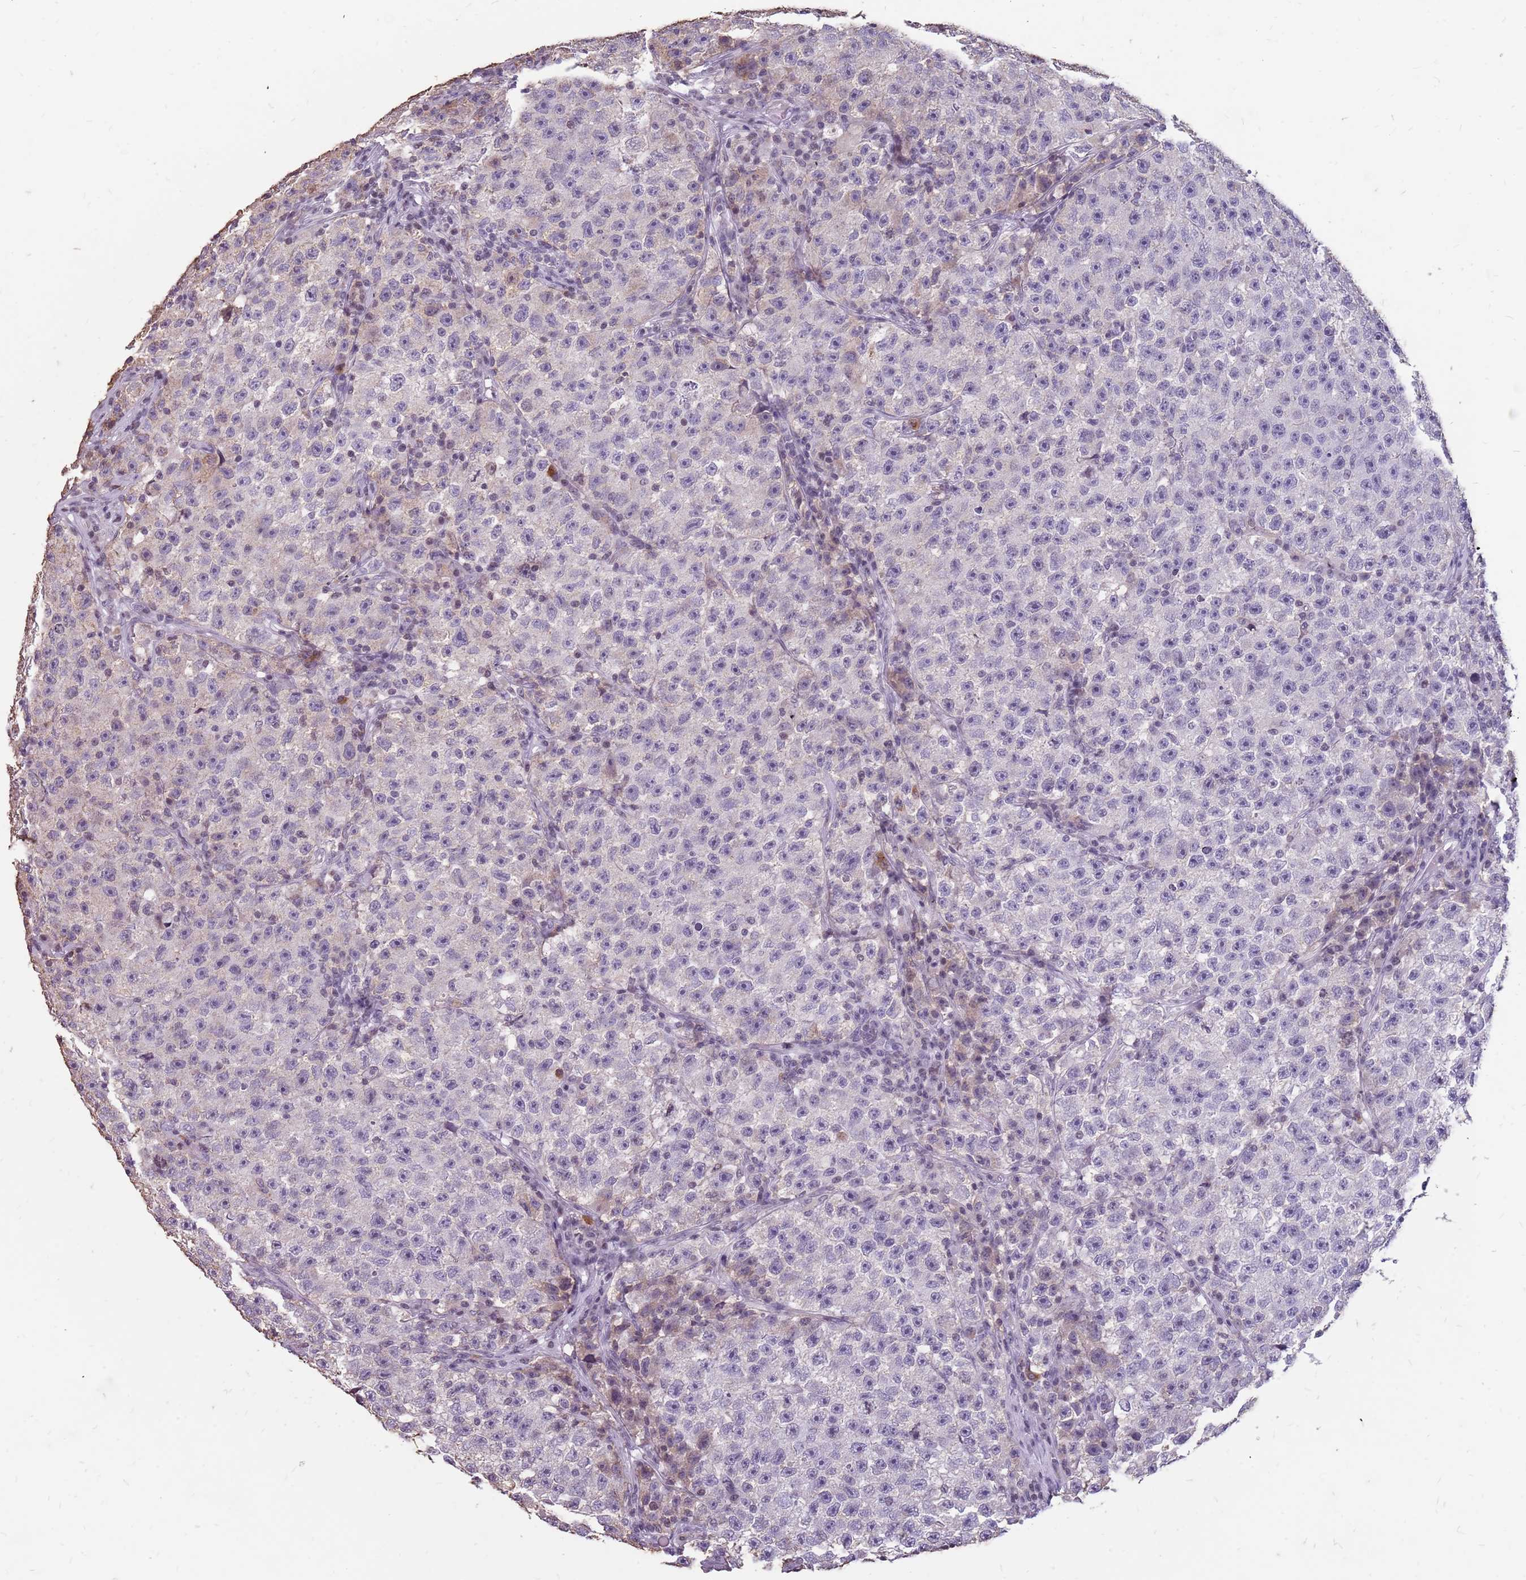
{"staining": {"intensity": "negative", "quantity": "none", "location": "none"}, "tissue": "testis cancer", "cell_type": "Tumor cells", "image_type": "cancer", "snomed": [{"axis": "morphology", "description": "Seminoma, NOS"}, {"axis": "topography", "description": "Testis"}], "caption": "Protein analysis of seminoma (testis) shows no significant staining in tumor cells.", "gene": "NEK6", "patient": {"sex": "male", "age": 22}}